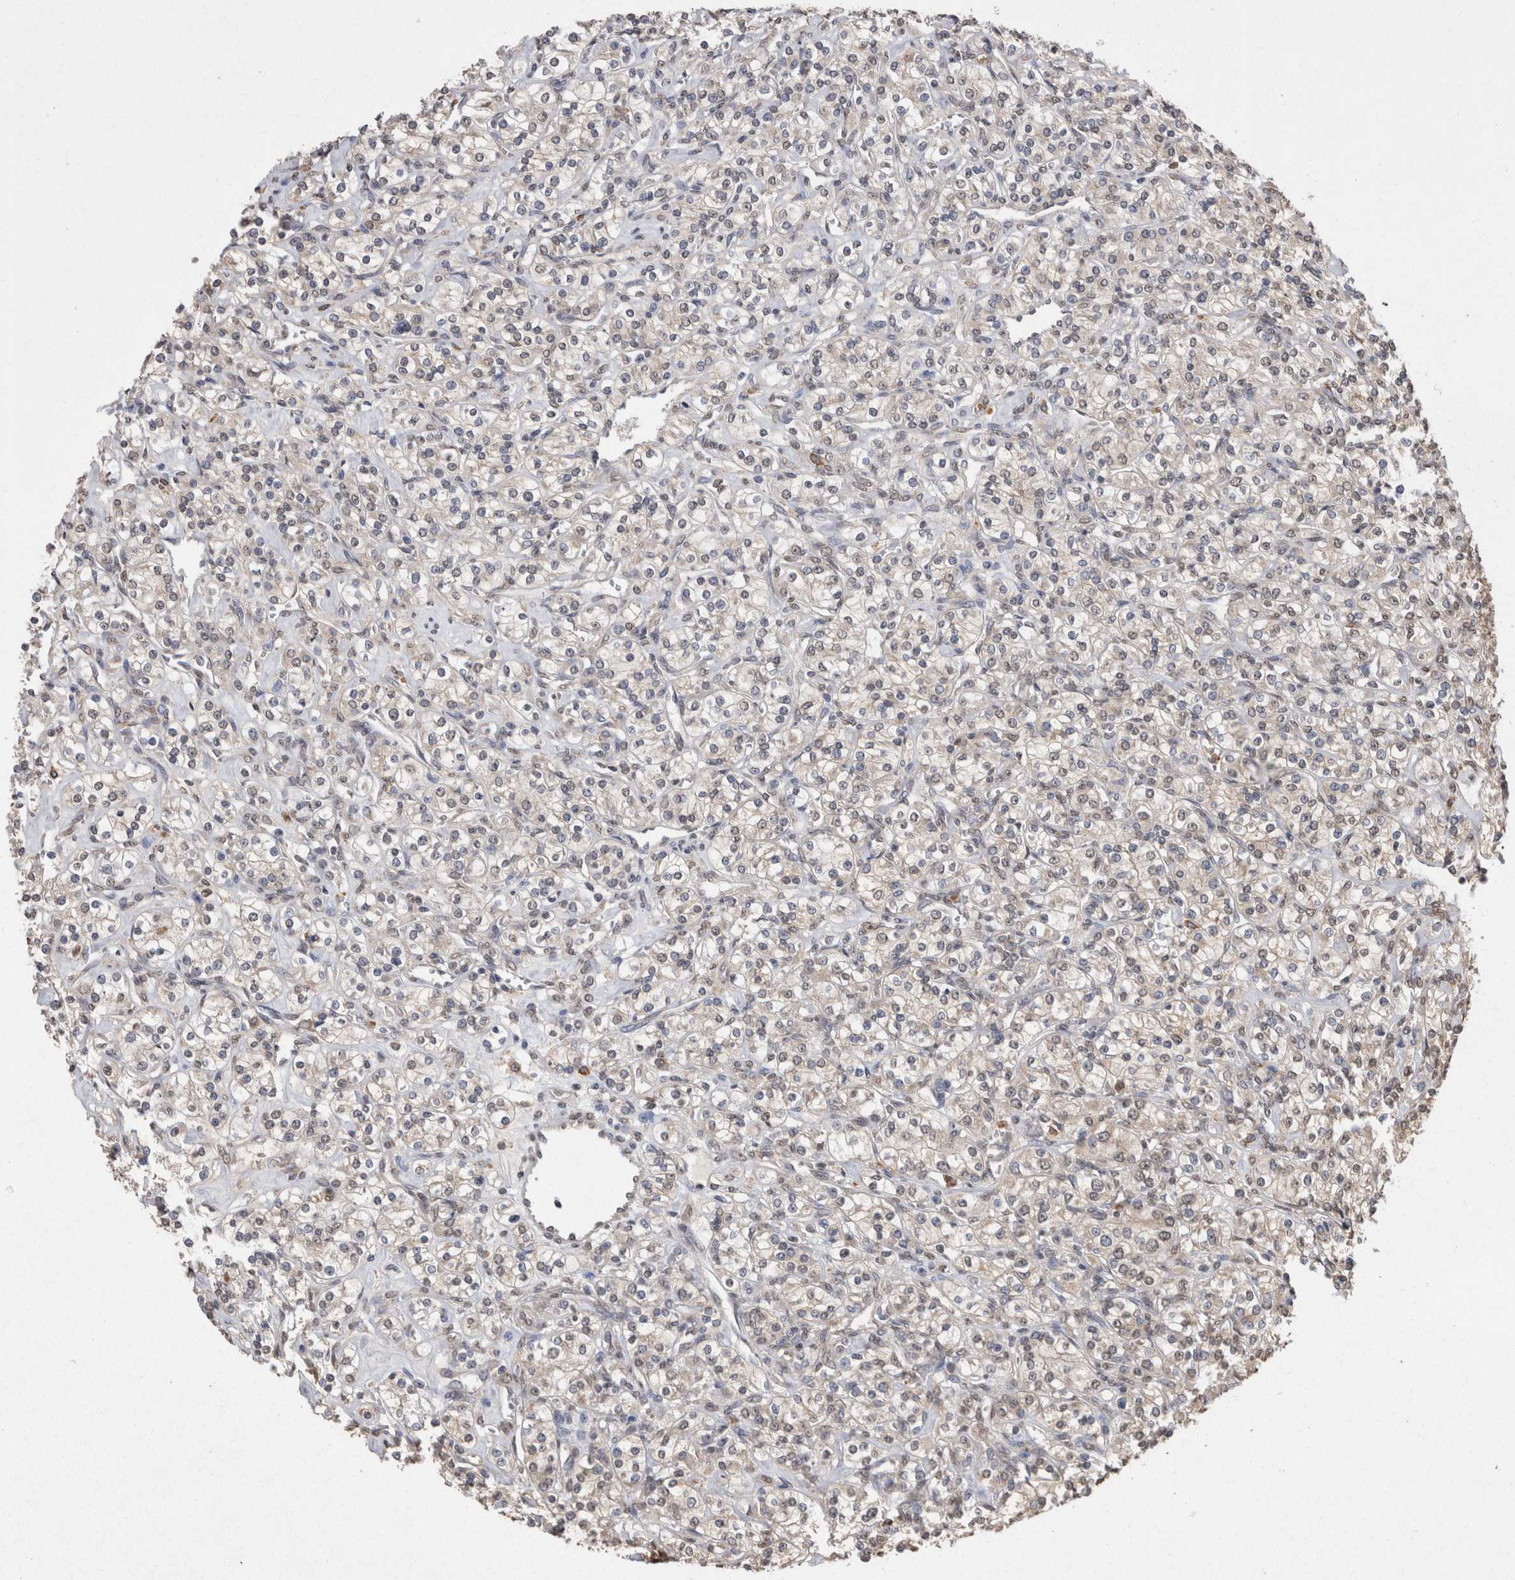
{"staining": {"intensity": "negative", "quantity": "none", "location": "none"}, "tissue": "renal cancer", "cell_type": "Tumor cells", "image_type": "cancer", "snomed": [{"axis": "morphology", "description": "Adenocarcinoma, NOS"}, {"axis": "topography", "description": "Kidney"}], "caption": "This is a image of immunohistochemistry staining of adenocarcinoma (renal), which shows no positivity in tumor cells.", "gene": "GRK5", "patient": {"sex": "male", "age": 77}}